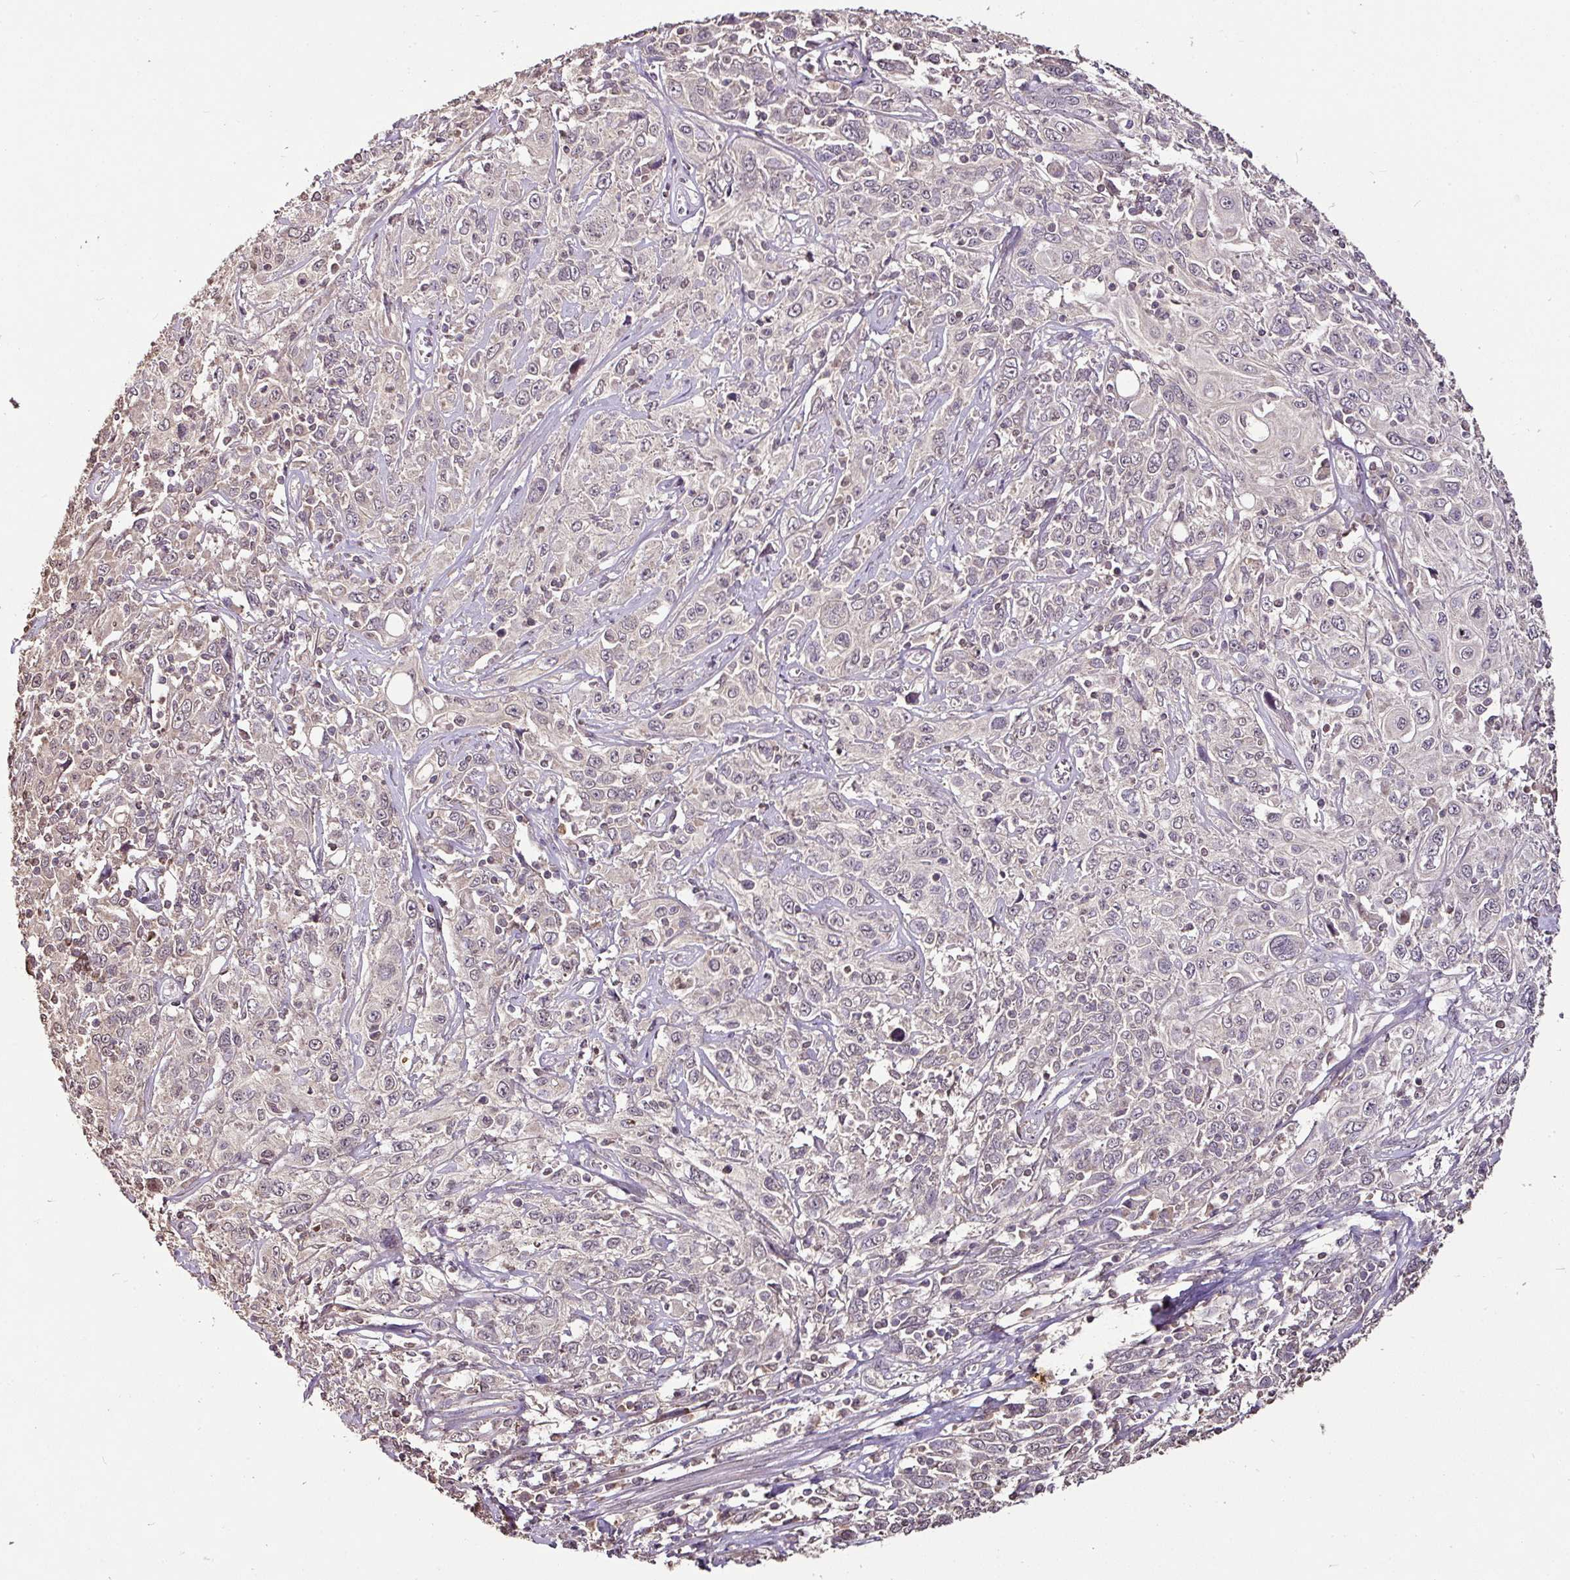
{"staining": {"intensity": "weak", "quantity": "<25%", "location": "nuclear"}, "tissue": "cervical cancer", "cell_type": "Tumor cells", "image_type": "cancer", "snomed": [{"axis": "morphology", "description": "Squamous cell carcinoma, NOS"}, {"axis": "topography", "description": "Cervix"}], "caption": "Image shows no protein expression in tumor cells of cervical squamous cell carcinoma tissue.", "gene": "RPL38", "patient": {"sex": "female", "age": 46}}